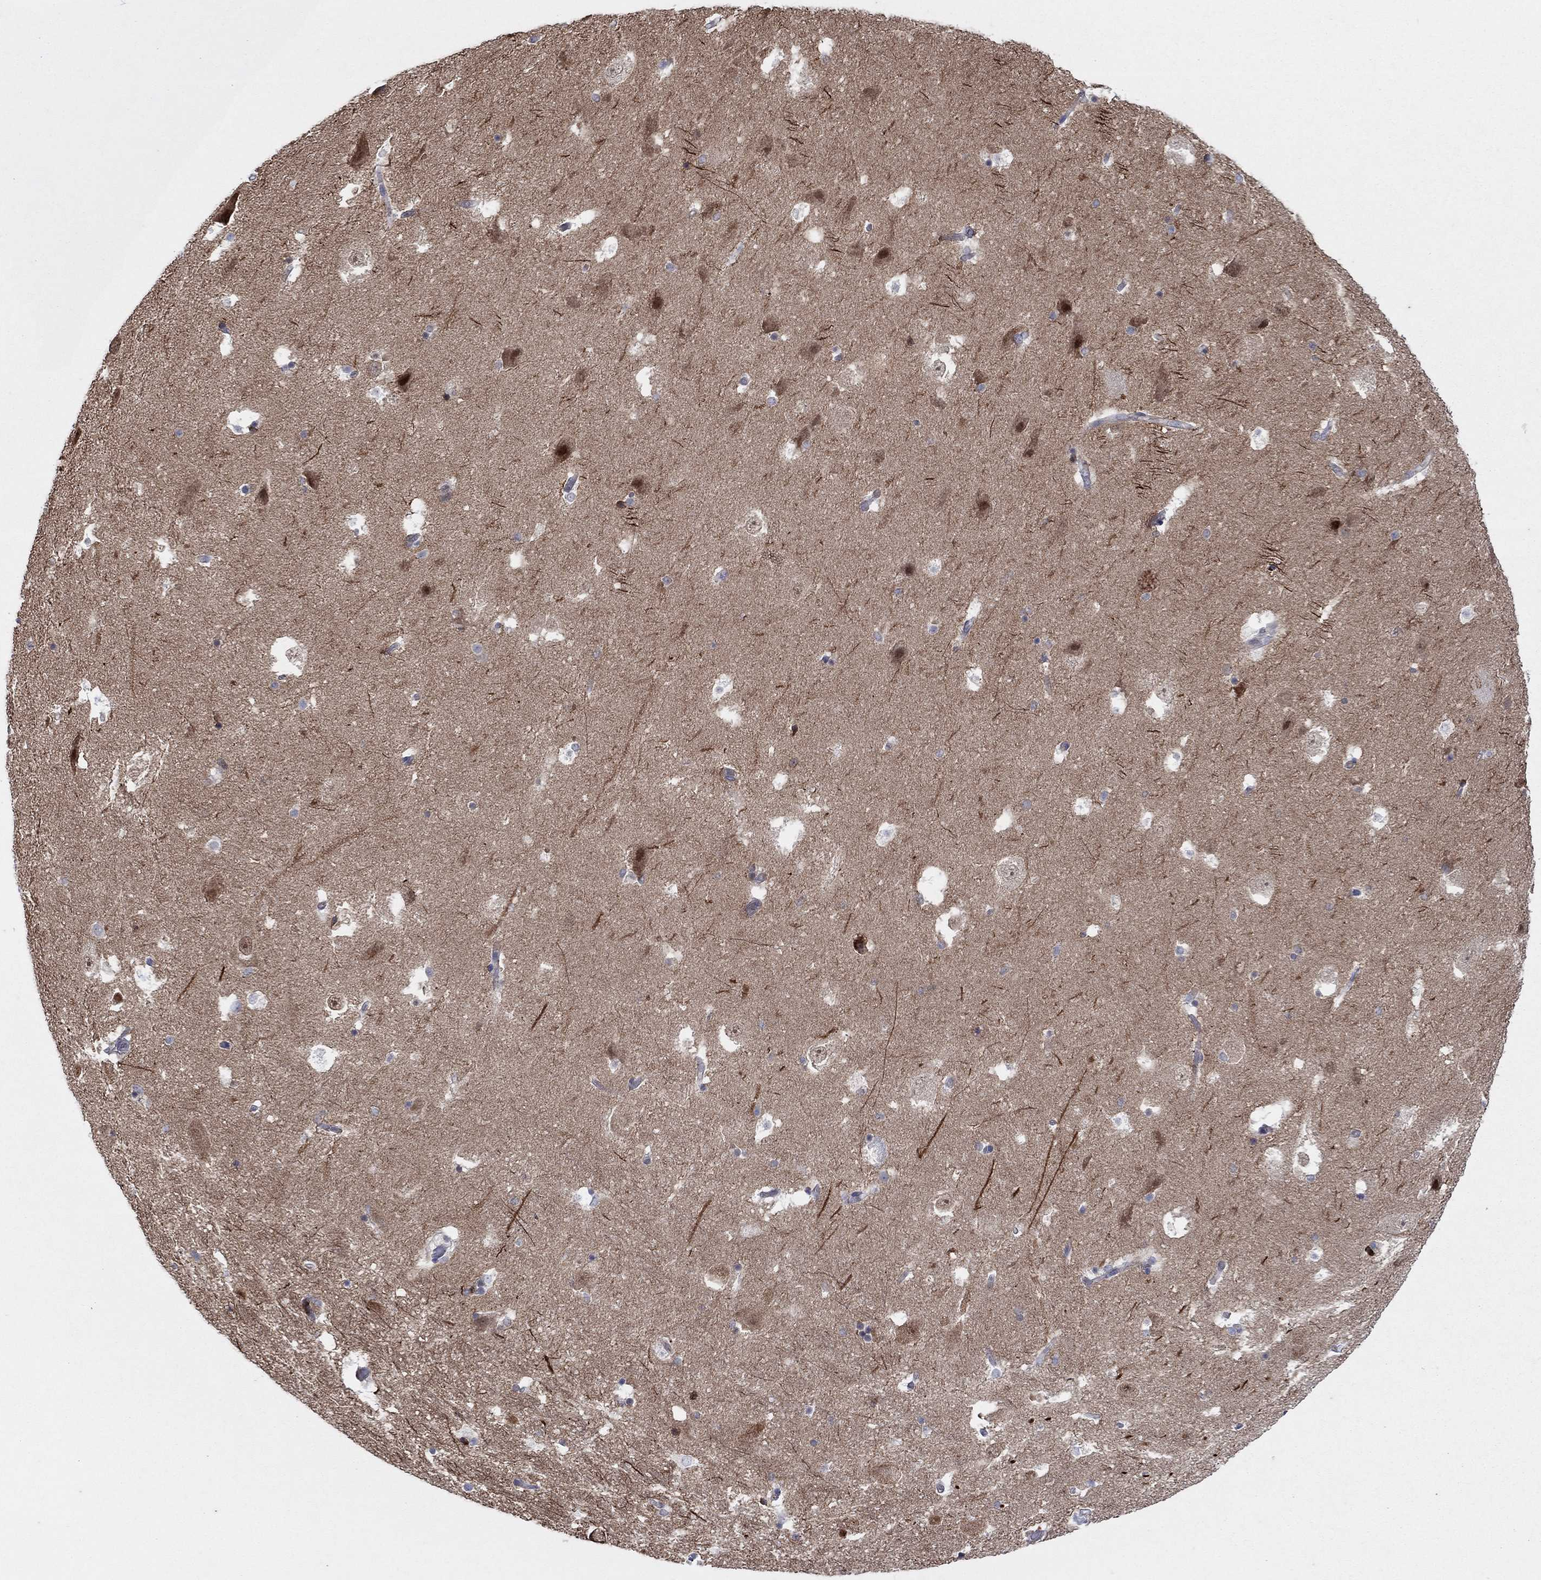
{"staining": {"intensity": "strong", "quantity": "<25%", "location": "cytoplasmic/membranous"}, "tissue": "hippocampus", "cell_type": "Glial cells", "image_type": "normal", "snomed": [{"axis": "morphology", "description": "Normal tissue, NOS"}, {"axis": "topography", "description": "Hippocampus"}], "caption": "This photomicrograph reveals unremarkable hippocampus stained with immunohistochemistry to label a protein in brown. The cytoplasmic/membranous of glial cells show strong positivity for the protein. Nuclei are counter-stained blue.", "gene": "PLCL2", "patient": {"sex": "male", "age": 51}}